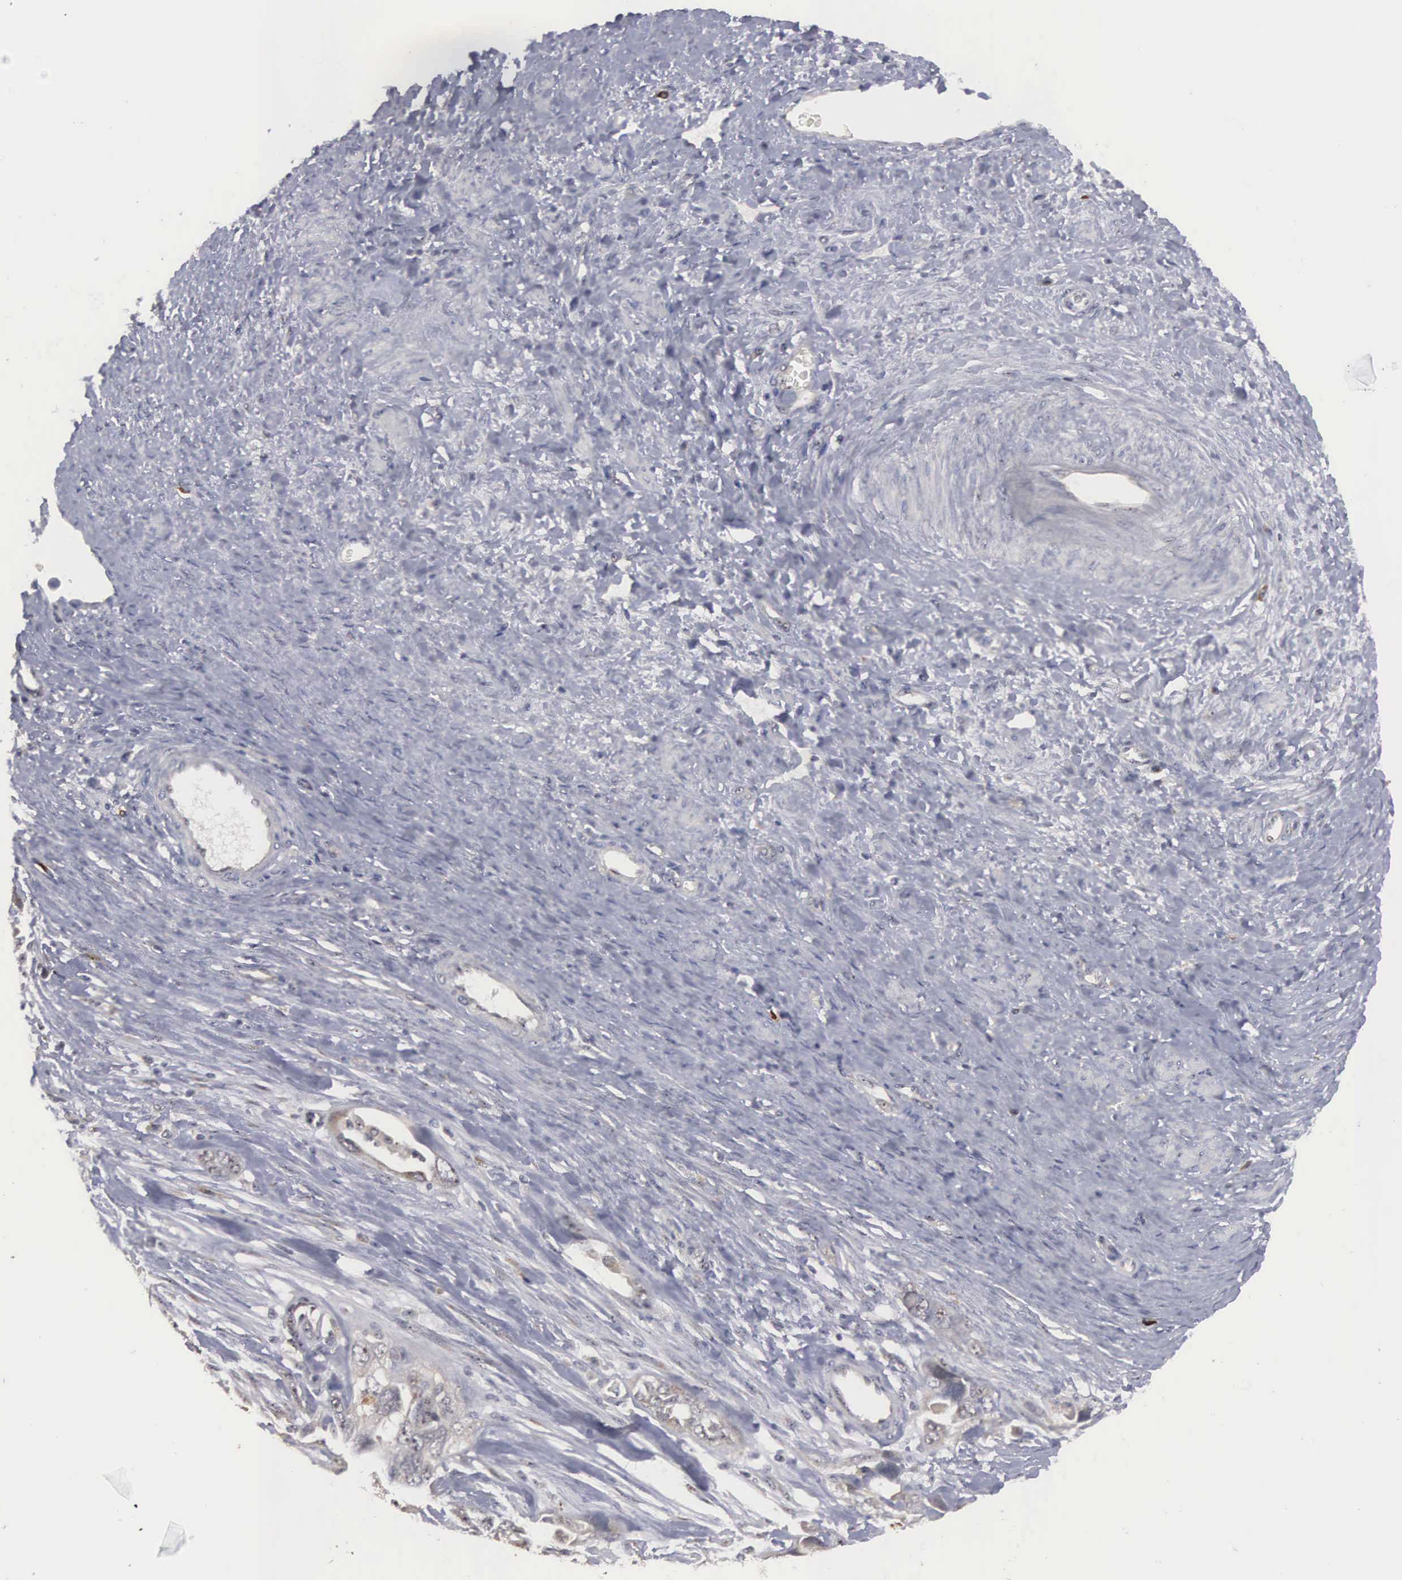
{"staining": {"intensity": "weak", "quantity": ">75%", "location": "cytoplasmic/membranous"}, "tissue": "ovarian cancer", "cell_type": "Tumor cells", "image_type": "cancer", "snomed": [{"axis": "morphology", "description": "Cystadenocarcinoma, serous, NOS"}, {"axis": "topography", "description": "Ovary"}], "caption": "Immunohistochemistry (IHC) (DAB (3,3'-diaminobenzidine)) staining of serous cystadenocarcinoma (ovarian) shows weak cytoplasmic/membranous protein positivity in approximately >75% of tumor cells.", "gene": "AMN", "patient": {"sex": "female", "age": 63}}